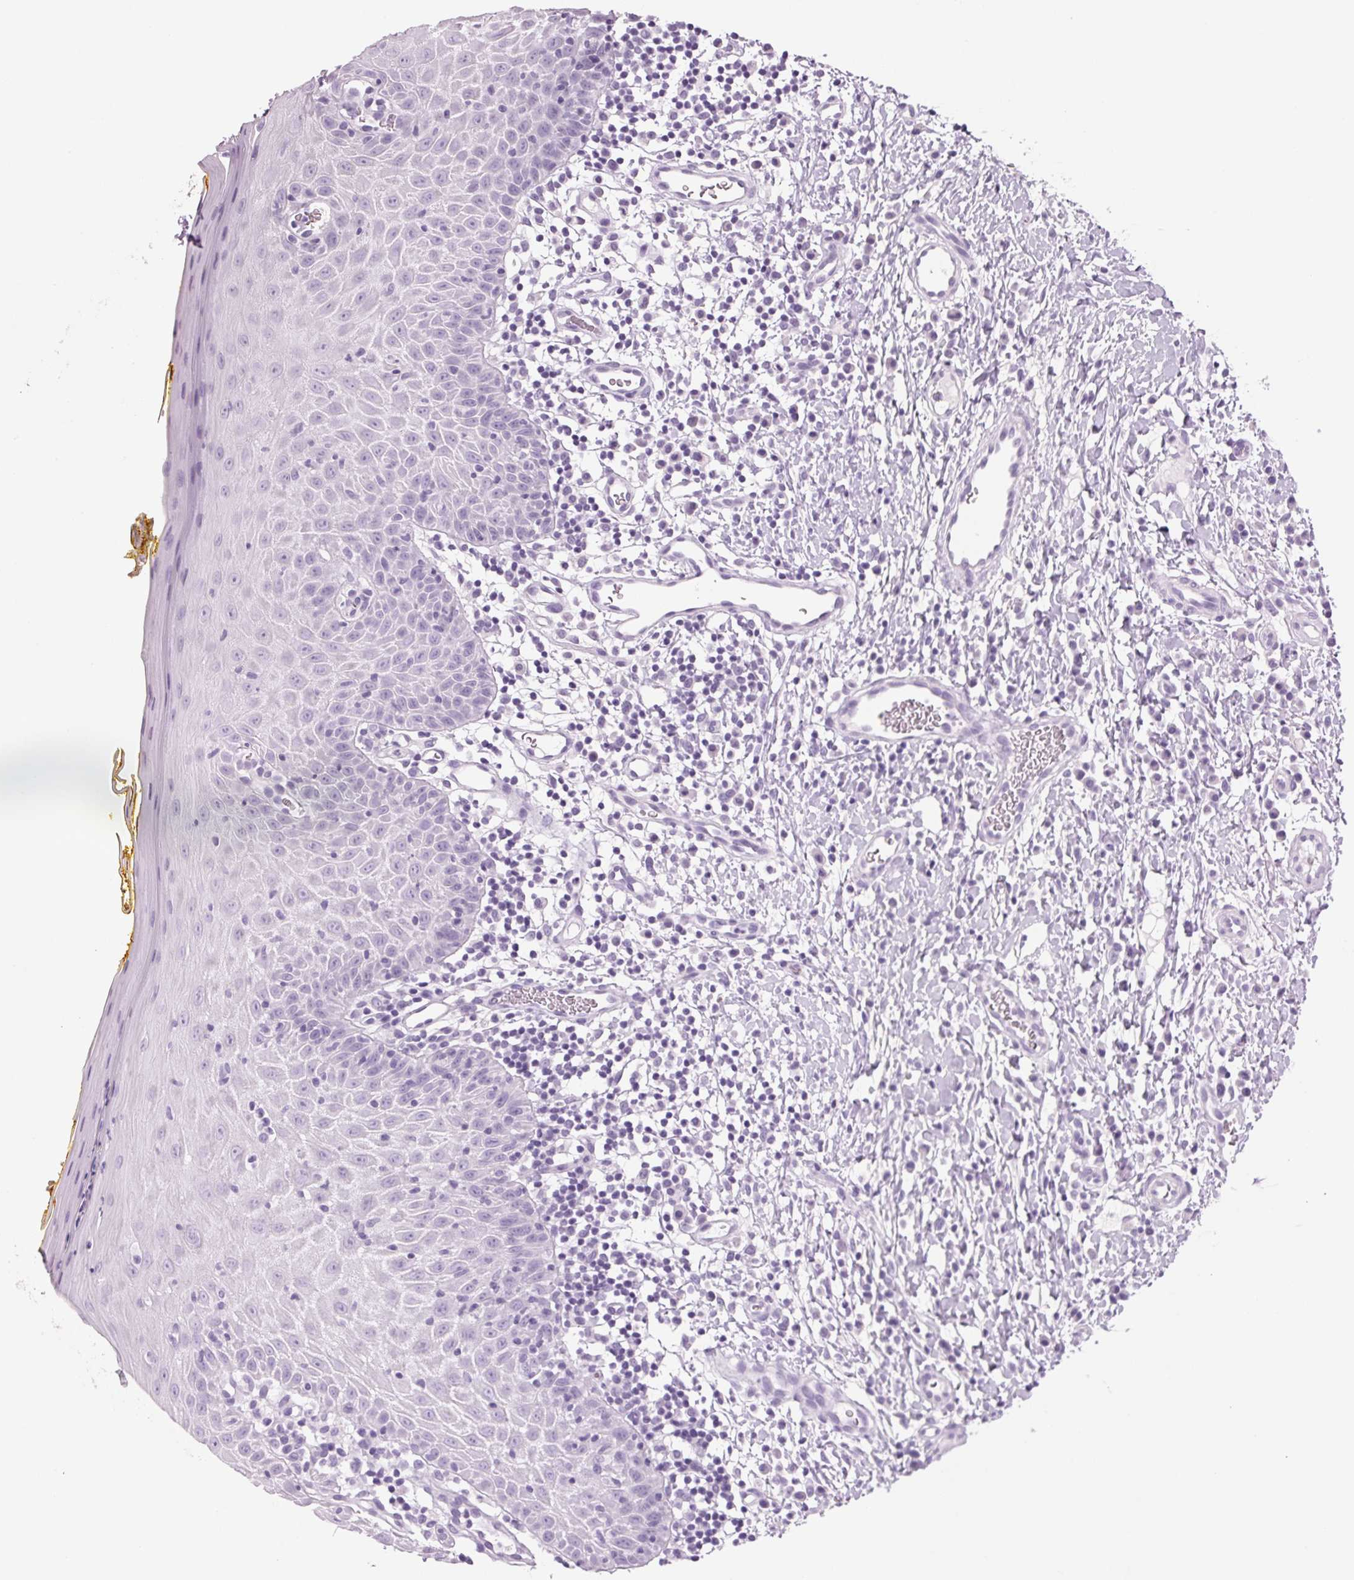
{"staining": {"intensity": "negative", "quantity": "none", "location": "none"}, "tissue": "oral mucosa", "cell_type": "Squamous epithelial cells", "image_type": "normal", "snomed": [{"axis": "morphology", "description": "Normal tissue, NOS"}, {"axis": "topography", "description": "Oral tissue"}, {"axis": "topography", "description": "Tounge, NOS"}], "caption": "Oral mucosa stained for a protein using immunohistochemistry exhibits no expression squamous epithelial cells.", "gene": "PPP1R1A", "patient": {"sex": "female", "age": 58}}